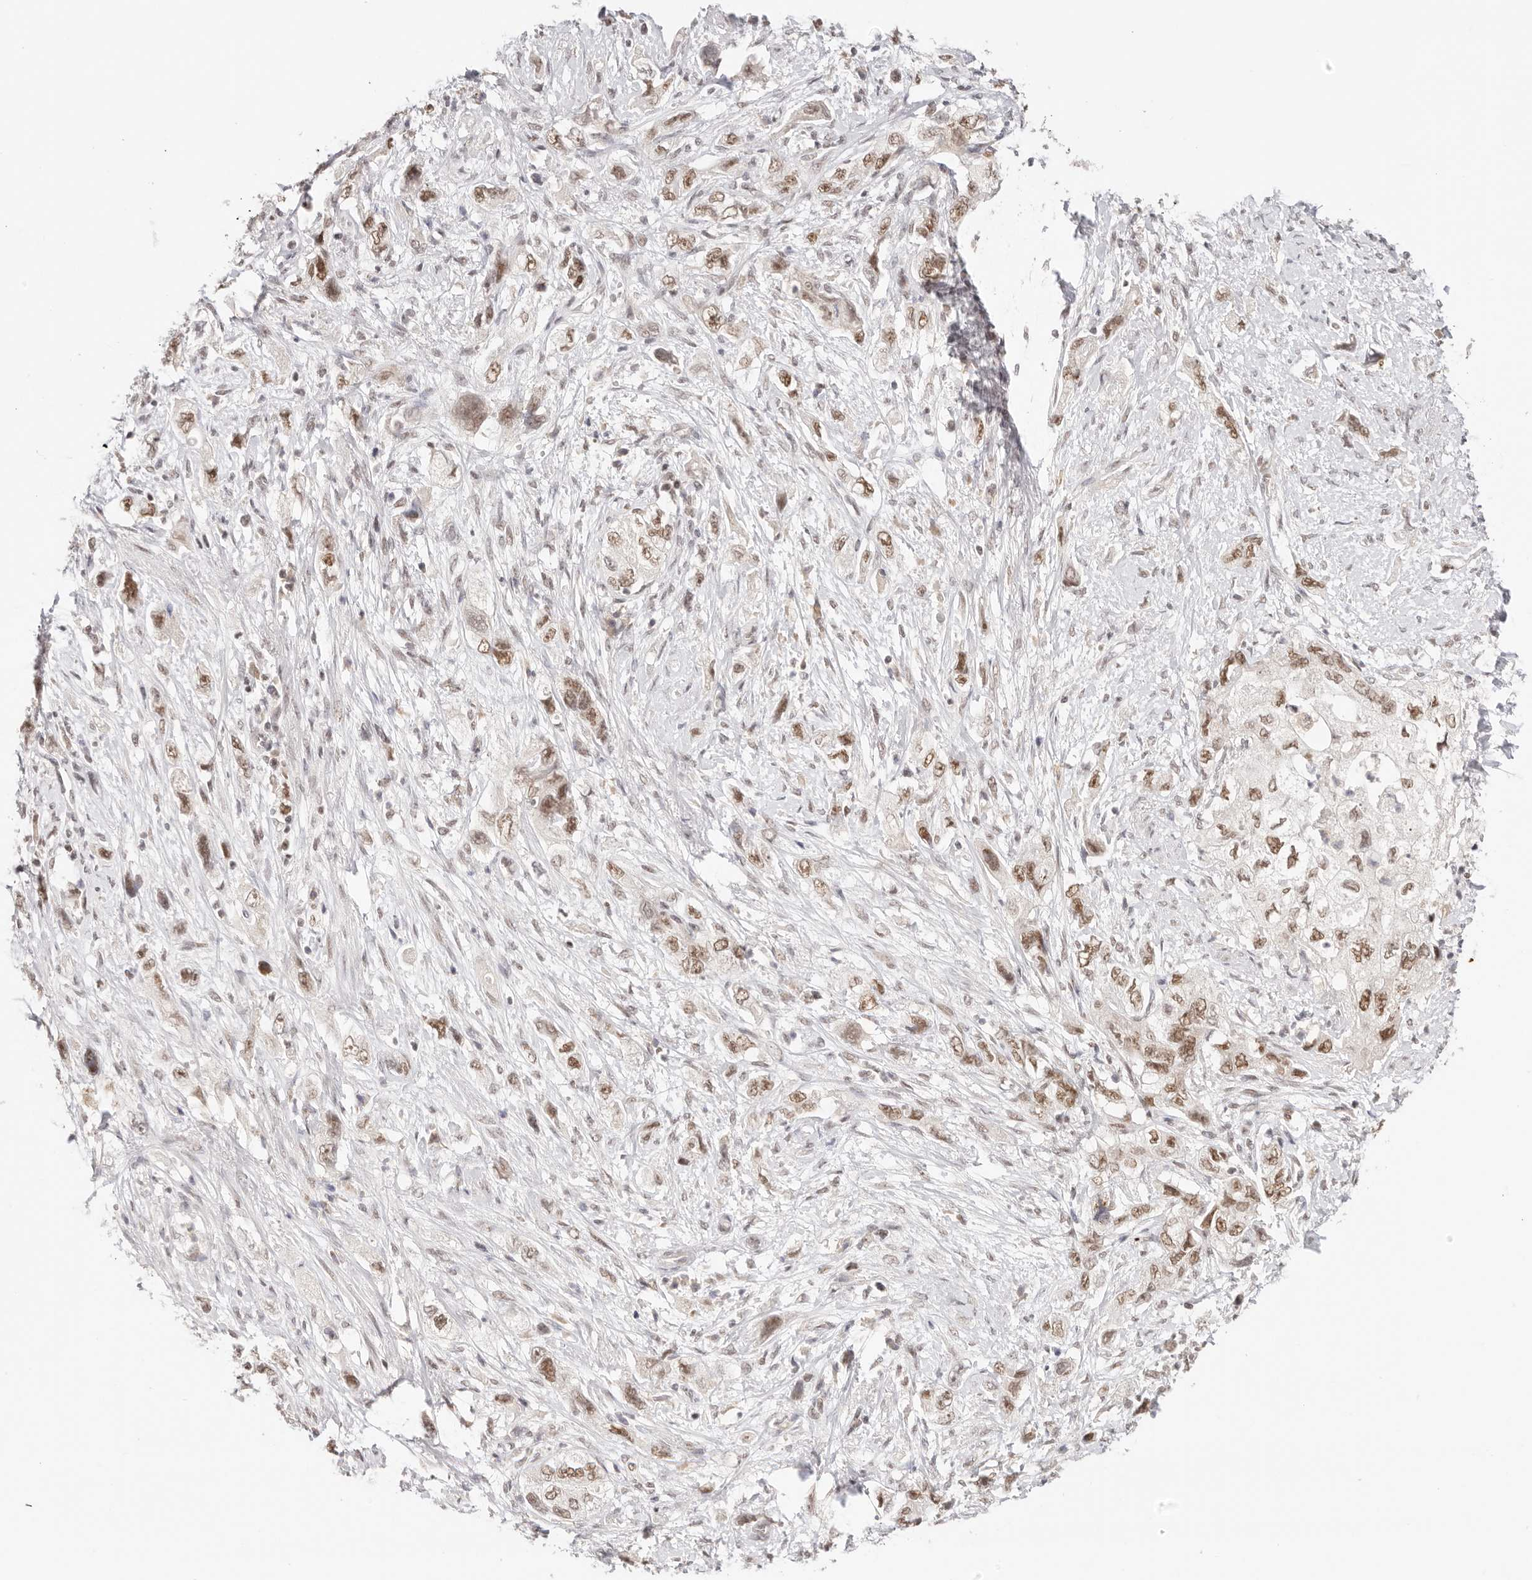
{"staining": {"intensity": "moderate", "quantity": ">75%", "location": "nuclear"}, "tissue": "pancreatic cancer", "cell_type": "Tumor cells", "image_type": "cancer", "snomed": [{"axis": "morphology", "description": "Adenocarcinoma, NOS"}, {"axis": "topography", "description": "Pancreas"}], "caption": "Protein staining of adenocarcinoma (pancreatic) tissue reveals moderate nuclear staining in approximately >75% of tumor cells.", "gene": "RFC3", "patient": {"sex": "female", "age": 73}}